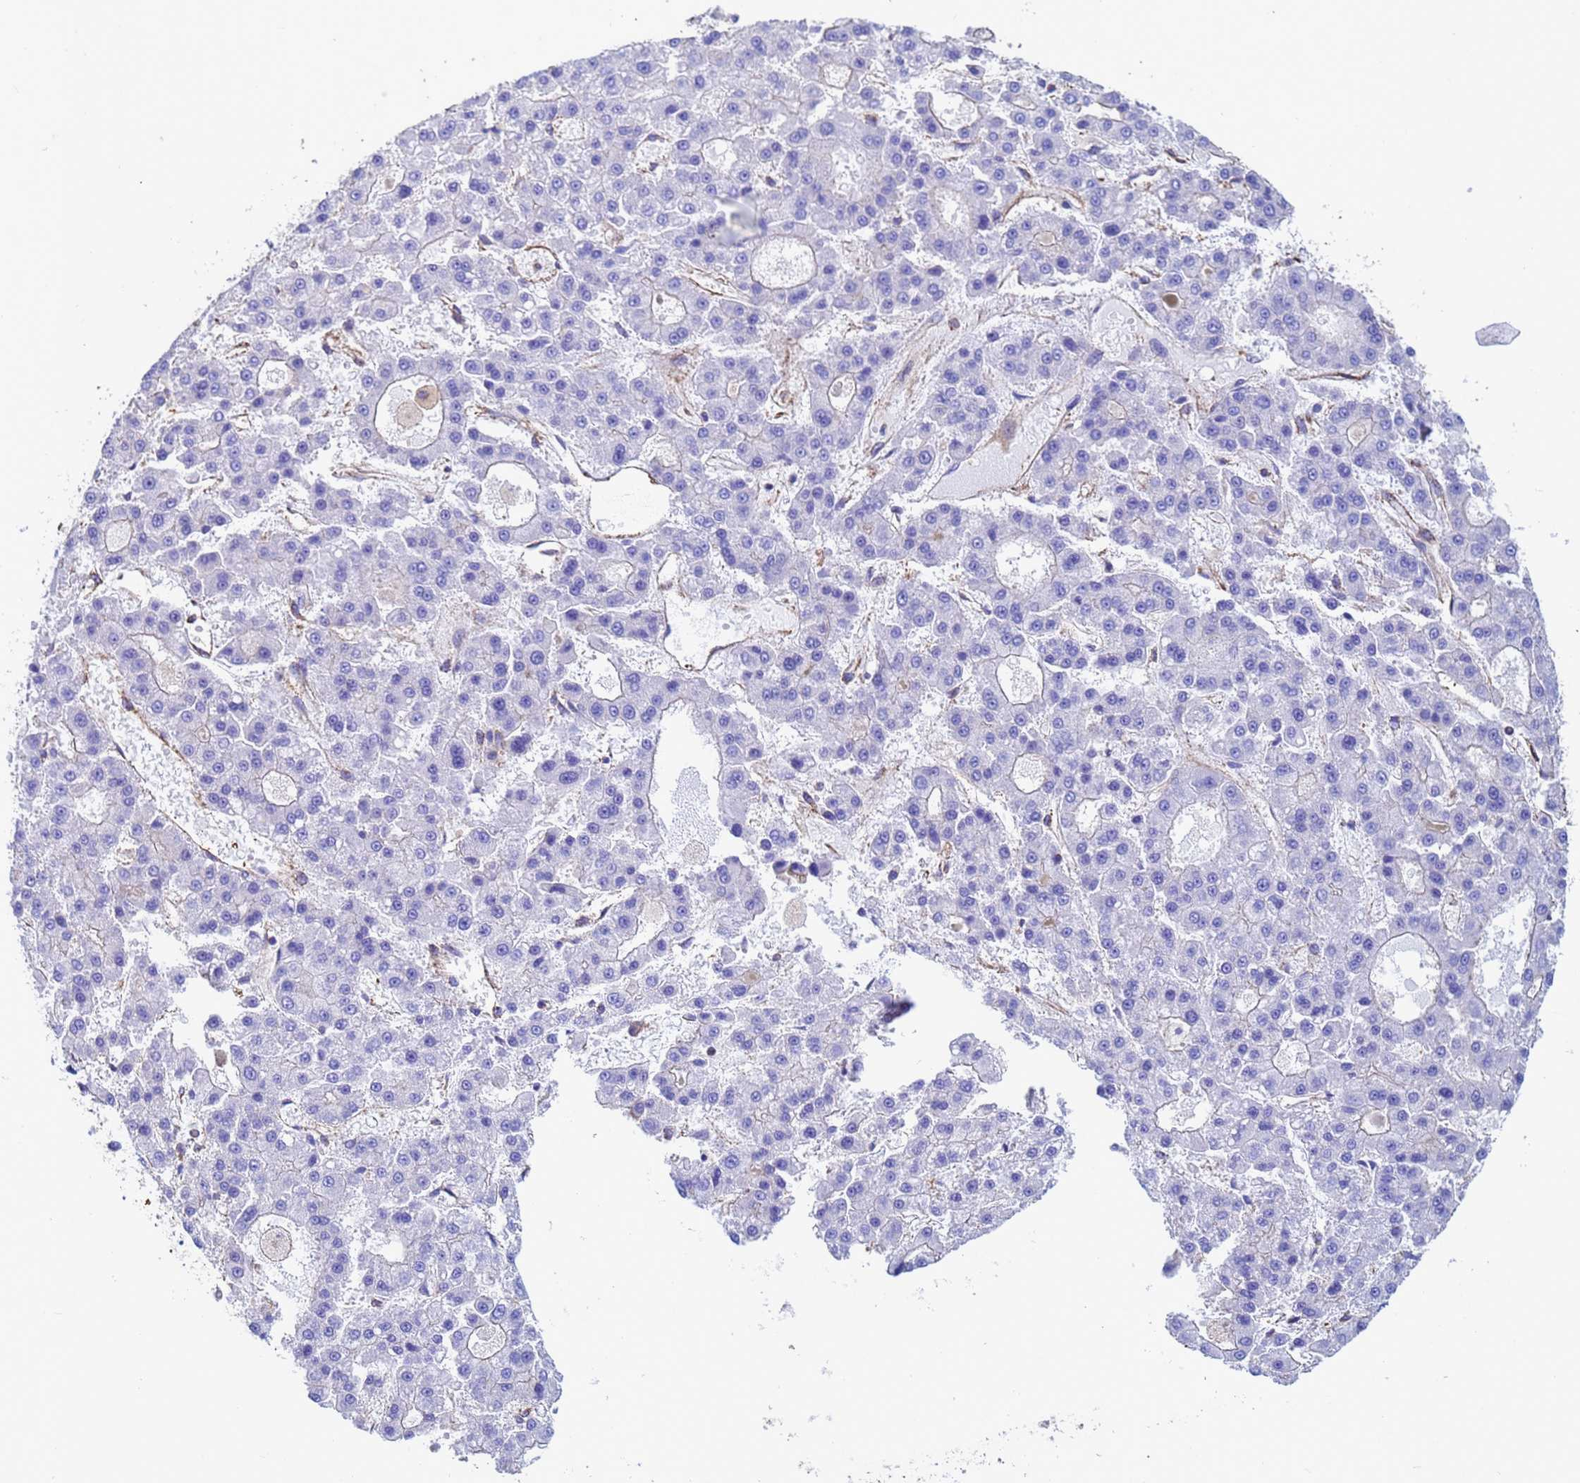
{"staining": {"intensity": "negative", "quantity": "none", "location": "none"}, "tissue": "liver cancer", "cell_type": "Tumor cells", "image_type": "cancer", "snomed": [{"axis": "morphology", "description": "Carcinoma, Hepatocellular, NOS"}, {"axis": "topography", "description": "Liver"}], "caption": "Immunohistochemistry histopathology image of liver cancer stained for a protein (brown), which displays no positivity in tumor cells. (Stains: DAB immunohistochemistry with hematoxylin counter stain, Microscopy: brightfield microscopy at high magnification).", "gene": "MYL12A", "patient": {"sex": "male", "age": 70}}